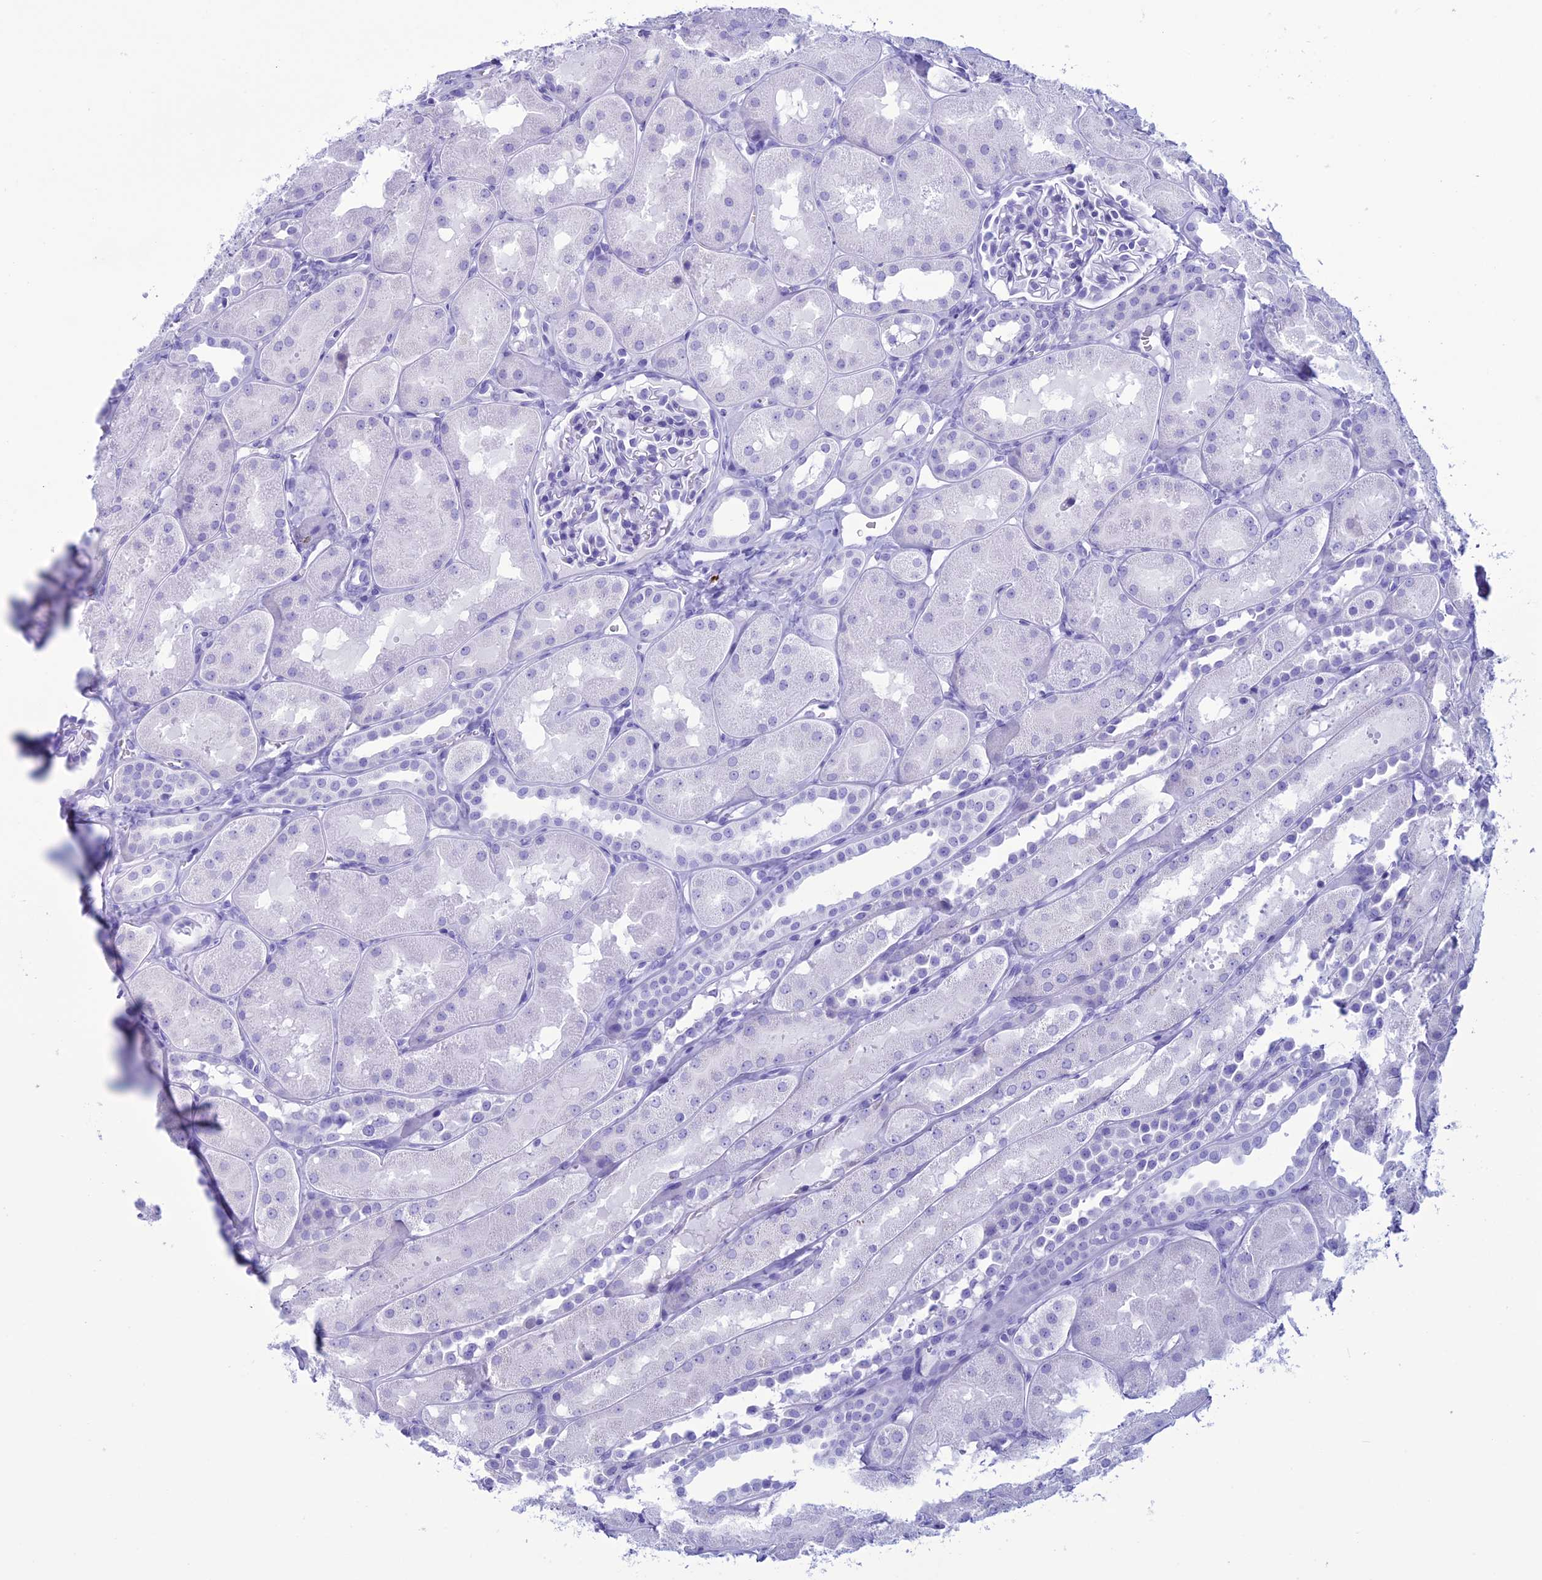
{"staining": {"intensity": "negative", "quantity": "none", "location": "none"}, "tissue": "kidney", "cell_type": "Cells in glomeruli", "image_type": "normal", "snomed": [{"axis": "morphology", "description": "Normal tissue, NOS"}, {"axis": "topography", "description": "Kidney"}, {"axis": "topography", "description": "Urinary bladder"}], "caption": "Immunohistochemical staining of unremarkable human kidney demonstrates no significant positivity in cells in glomeruli. (Stains: DAB (3,3'-diaminobenzidine) immunohistochemistry with hematoxylin counter stain, Microscopy: brightfield microscopy at high magnification).", "gene": "MZB1", "patient": {"sex": "male", "age": 16}}